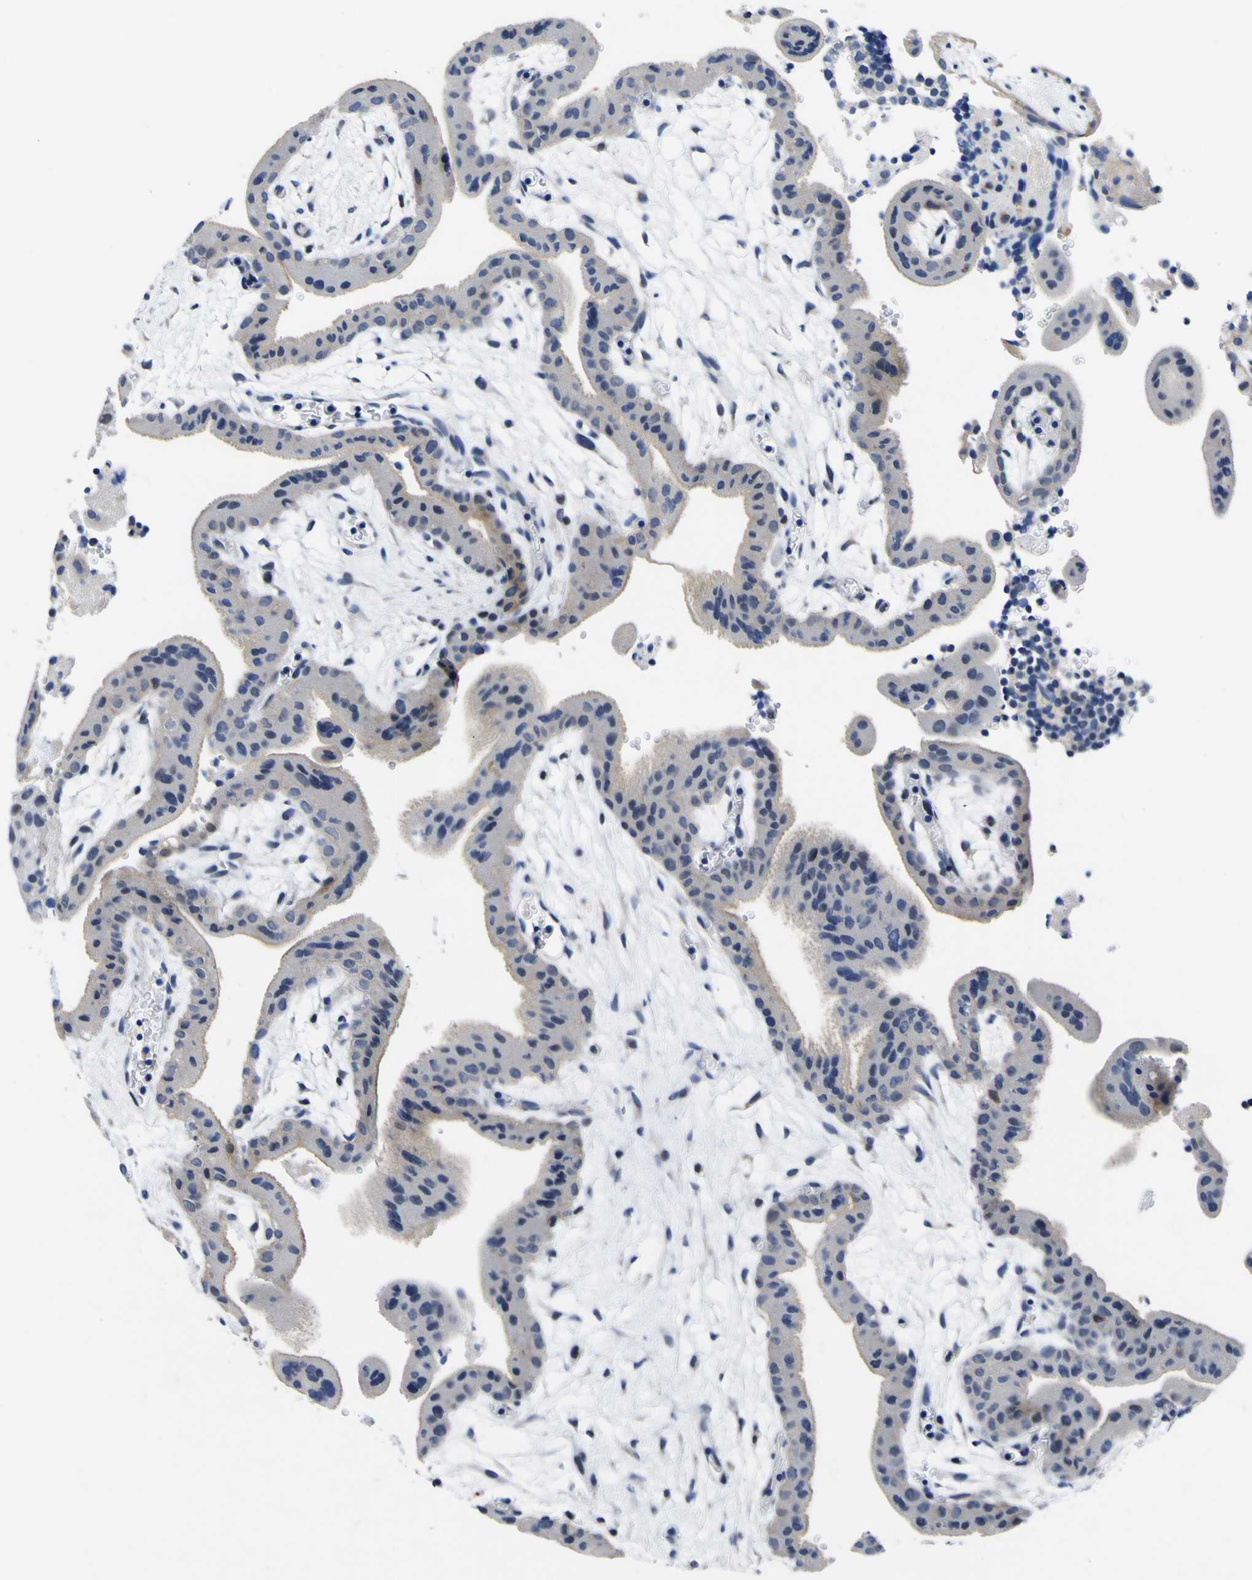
{"staining": {"intensity": "weak", "quantity": "<25%", "location": "cytoplasmic/membranous,nuclear"}, "tissue": "placenta", "cell_type": "Decidual cells", "image_type": "normal", "snomed": [{"axis": "morphology", "description": "Normal tissue, NOS"}, {"axis": "topography", "description": "Placenta"}], "caption": "Immunohistochemistry histopathology image of unremarkable placenta stained for a protein (brown), which reveals no expression in decidual cells.", "gene": "IGFLR1", "patient": {"sex": "female", "age": 18}}